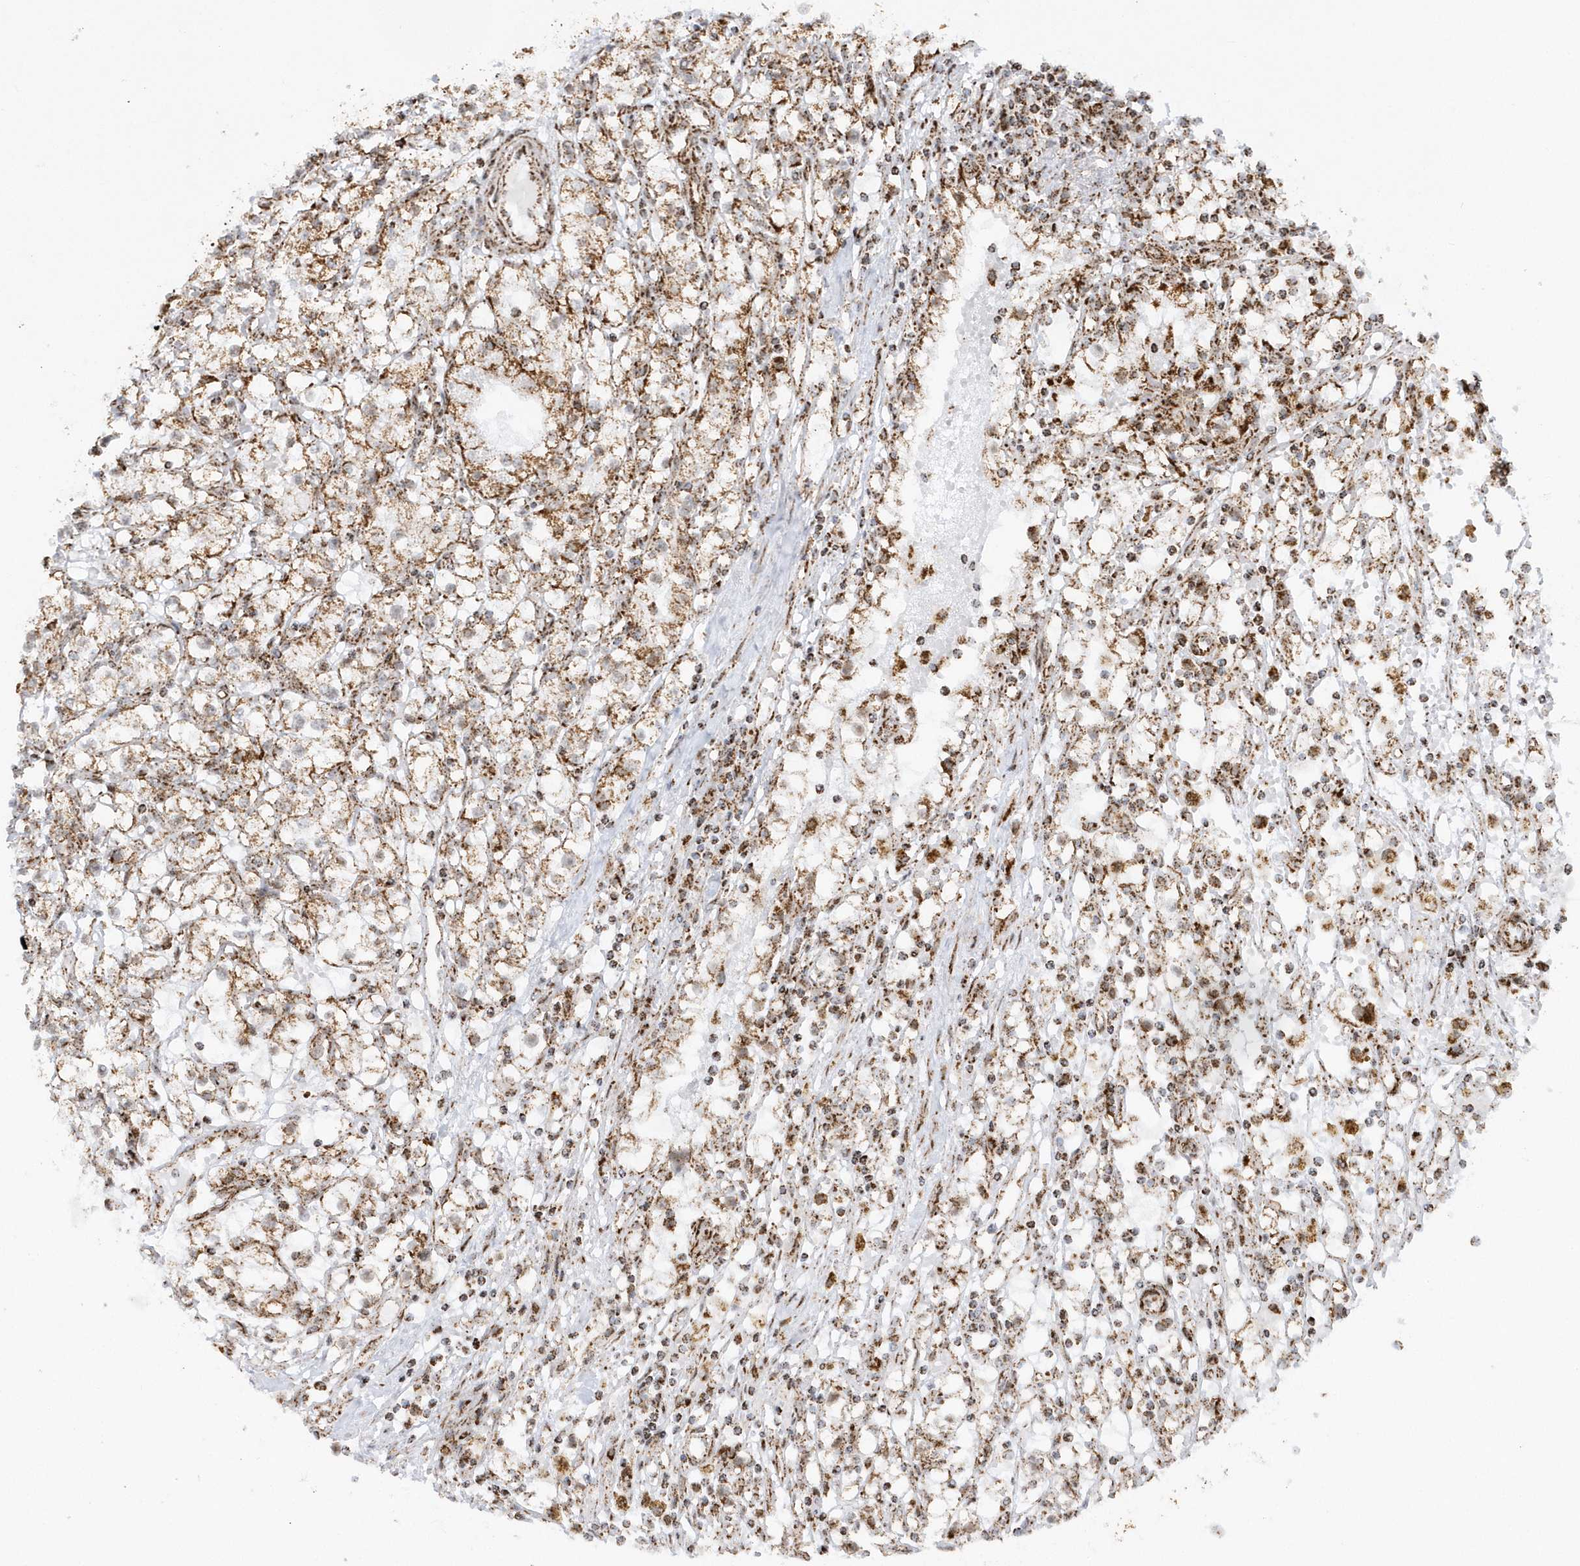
{"staining": {"intensity": "moderate", "quantity": ">75%", "location": "cytoplasmic/membranous"}, "tissue": "renal cancer", "cell_type": "Tumor cells", "image_type": "cancer", "snomed": [{"axis": "morphology", "description": "Adenocarcinoma, NOS"}, {"axis": "topography", "description": "Kidney"}], "caption": "The image demonstrates immunohistochemical staining of renal adenocarcinoma. There is moderate cytoplasmic/membranous positivity is appreciated in about >75% of tumor cells.", "gene": "CRY2", "patient": {"sex": "male", "age": 56}}